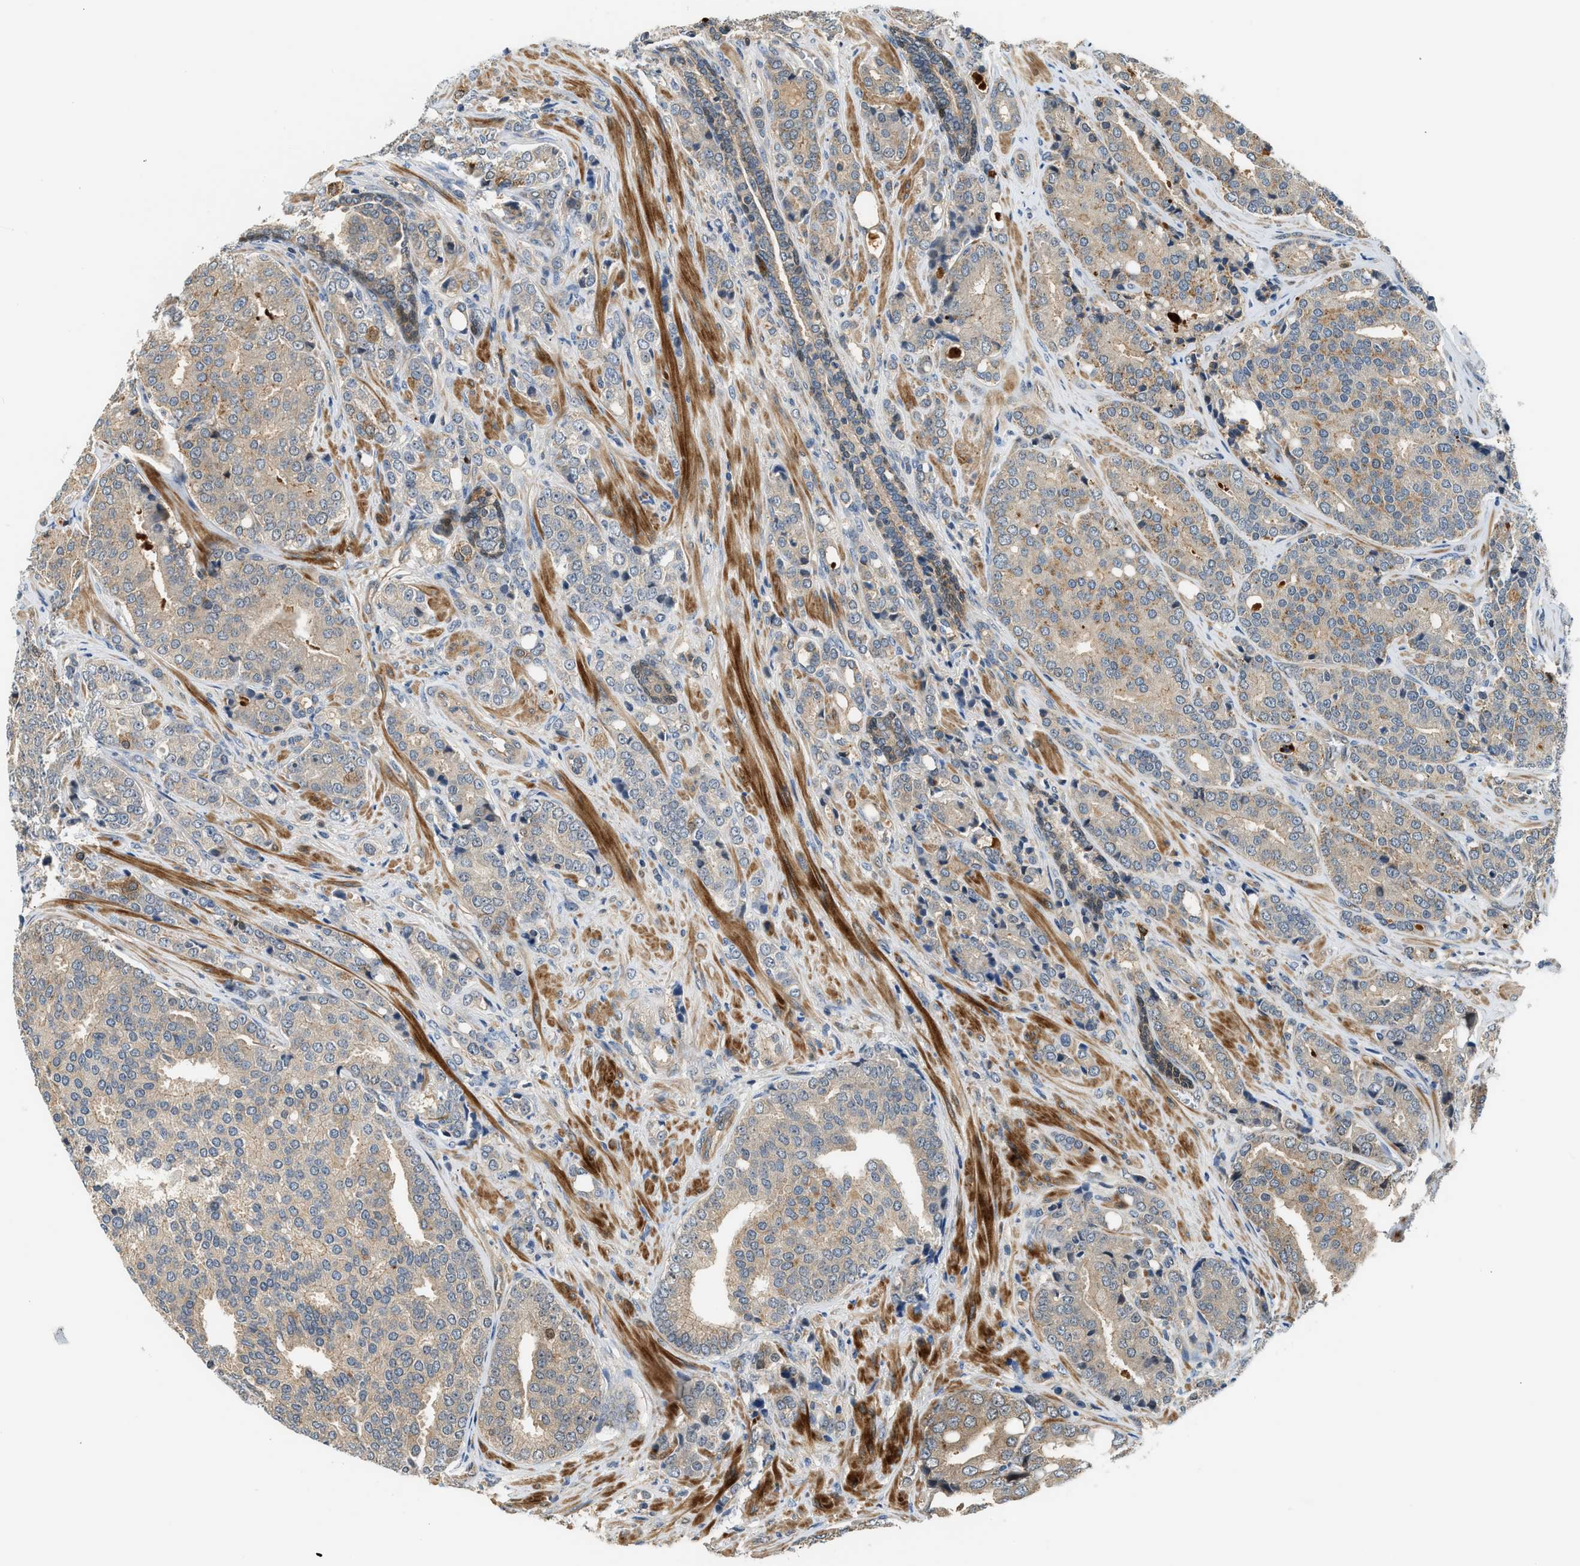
{"staining": {"intensity": "weak", "quantity": ">75%", "location": "cytoplasmic/membranous"}, "tissue": "prostate cancer", "cell_type": "Tumor cells", "image_type": "cancer", "snomed": [{"axis": "morphology", "description": "Adenocarcinoma, High grade"}, {"axis": "topography", "description": "Prostate"}], "caption": "Protein staining shows weak cytoplasmic/membranous positivity in about >75% of tumor cells in high-grade adenocarcinoma (prostate).", "gene": "CBLB", "patient": {"sex": "male", "age": 50}}